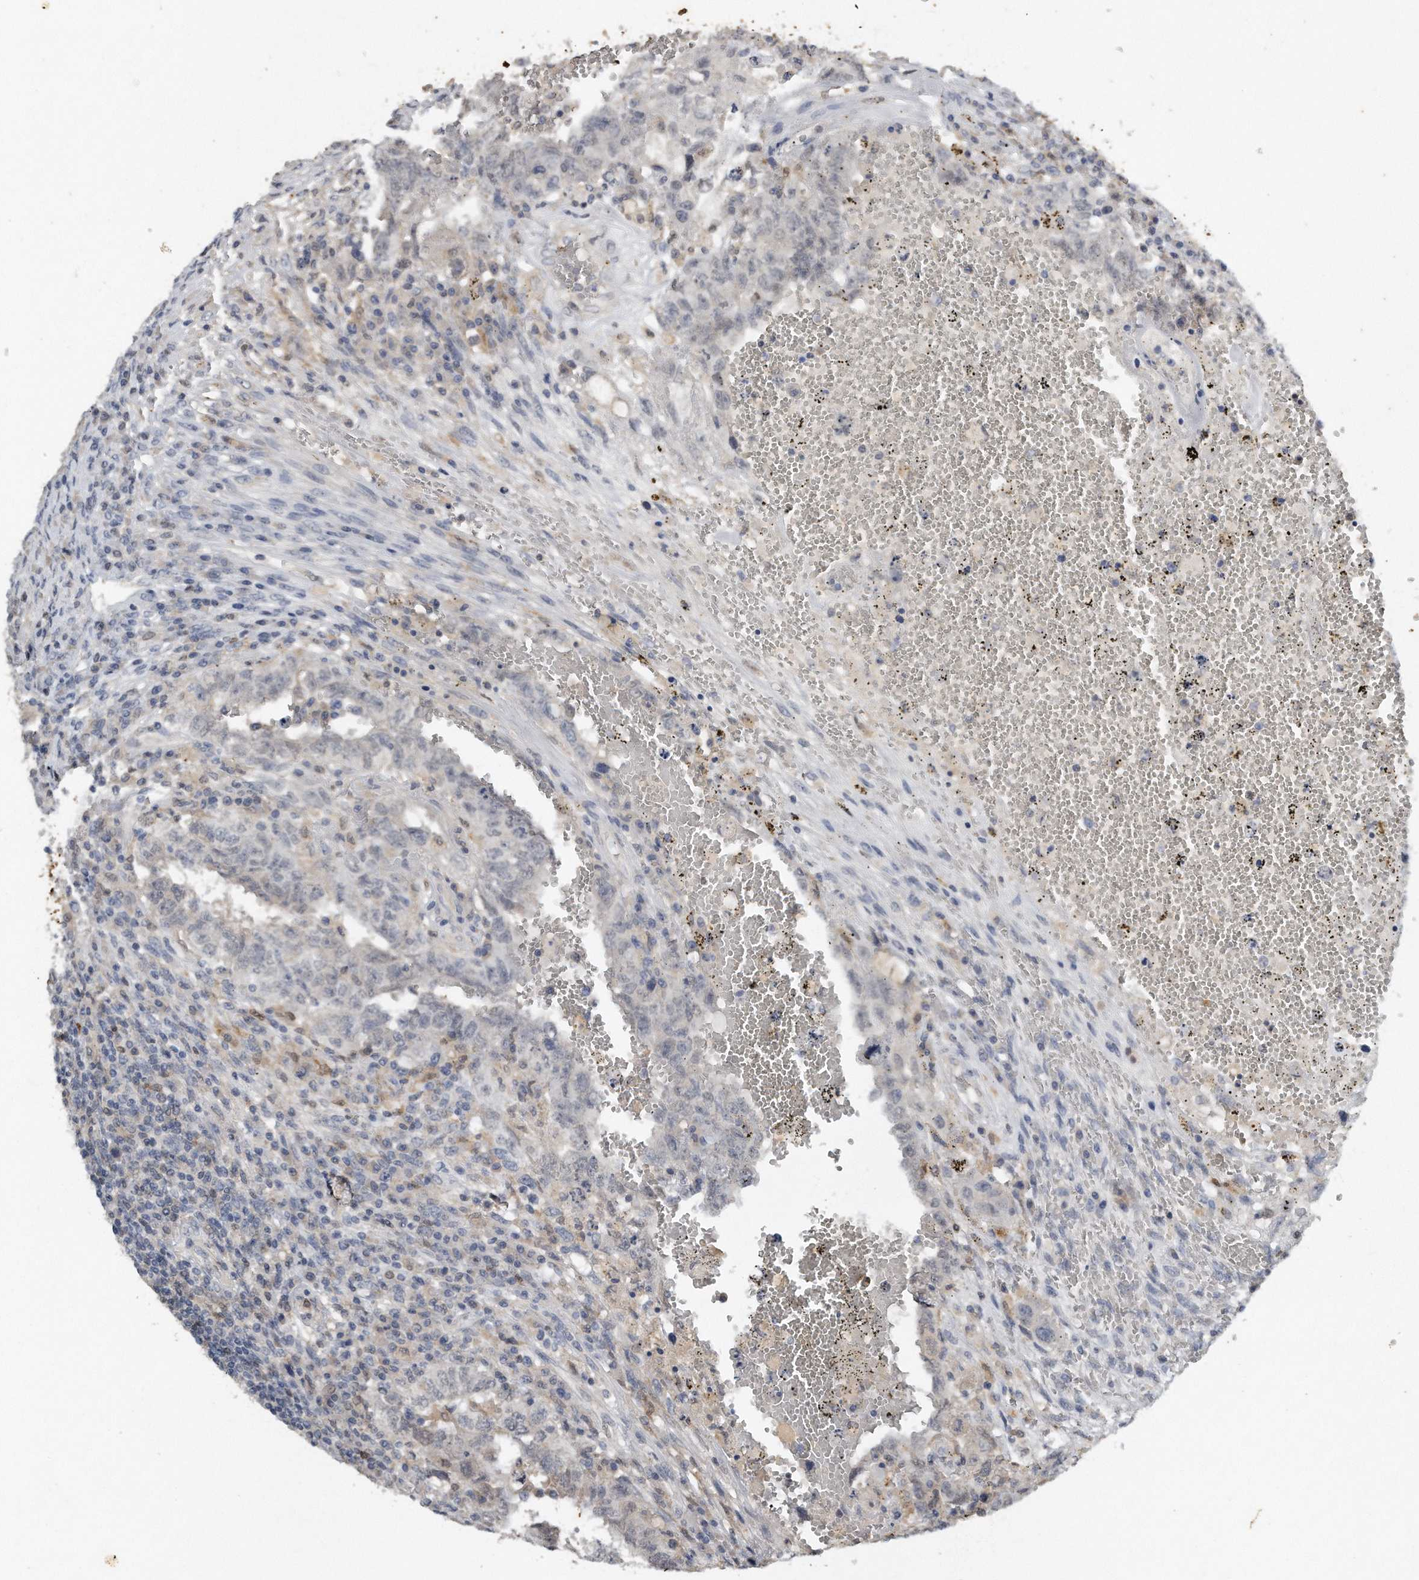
{"staining": {"intensity": "weak", "quantity": "<25%", "location": "nuclear"}, "tissue": "testis cancer", "cell_type": "Tumor cells", "image_type": "cancer", "snomed": [{"axis": "morphology", "description": "Carcinoma, Embryonal, NOS"}, {"axis": "topography", "description": "Testis"}], "caption": "A micrograph of human embryonal carcinoma (testis) is negative for staining in tumor cells. (DAB IHC, high magnification).", "gene": "CAMK1", "patient": {"sex": "male", "age": 26}}